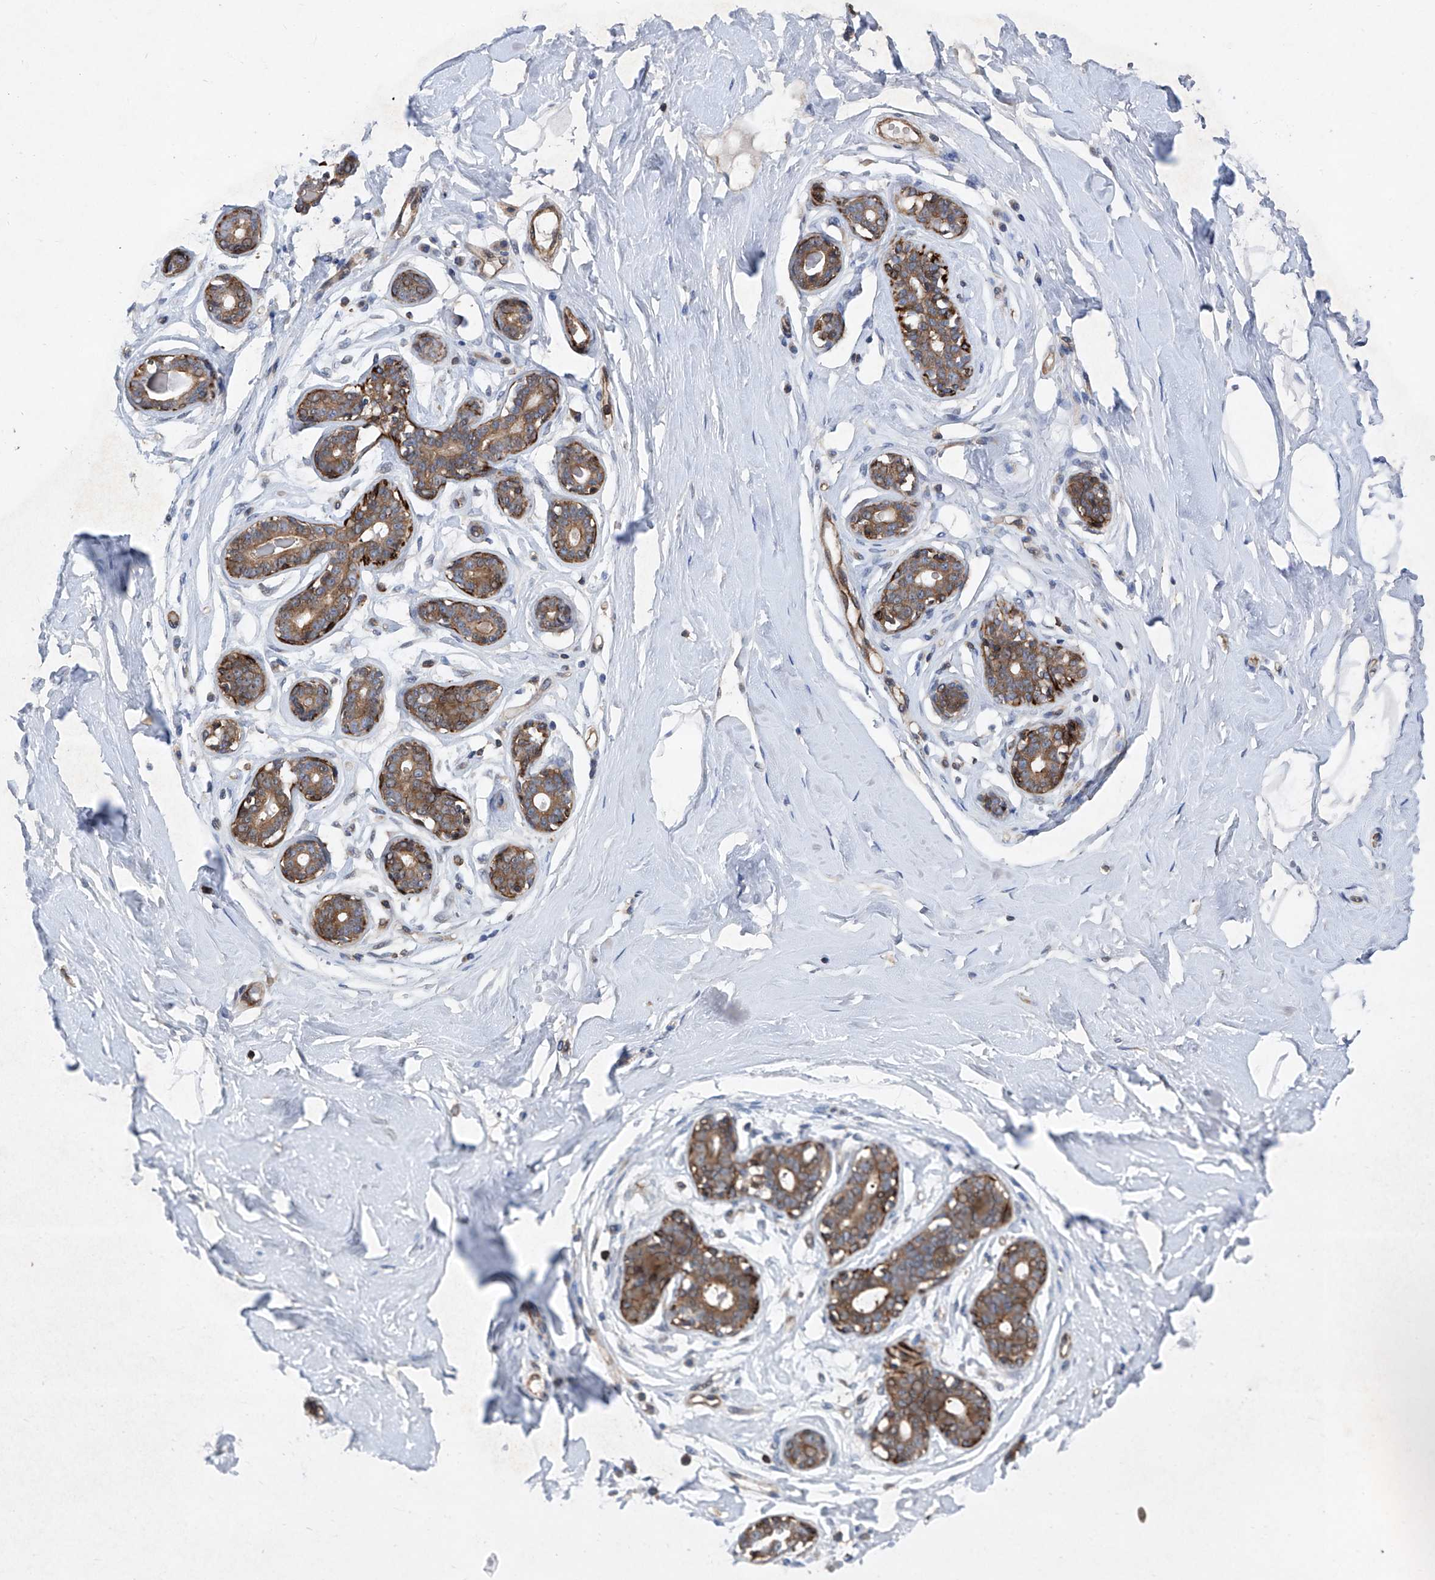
{"staining": {"intensity": "negative", "quantity": "none", "location": "none"}, "tissue": "breast", "cell_type": "Adipocytes", "image_type": "normal", "snomed": [{"axis": "morphology", "description": "Normal tissue, NOS"}, {"axis": "morphology", "description": "Adenoma, NOS"}, {"axis": "topography", "description": "Breast"}], "caption": "A micrograph of breast stained for a protein reveals no brown staining in adipocytes.", "gene": "NT5C3A", "patient": {"sex": "female", "age": 23}}